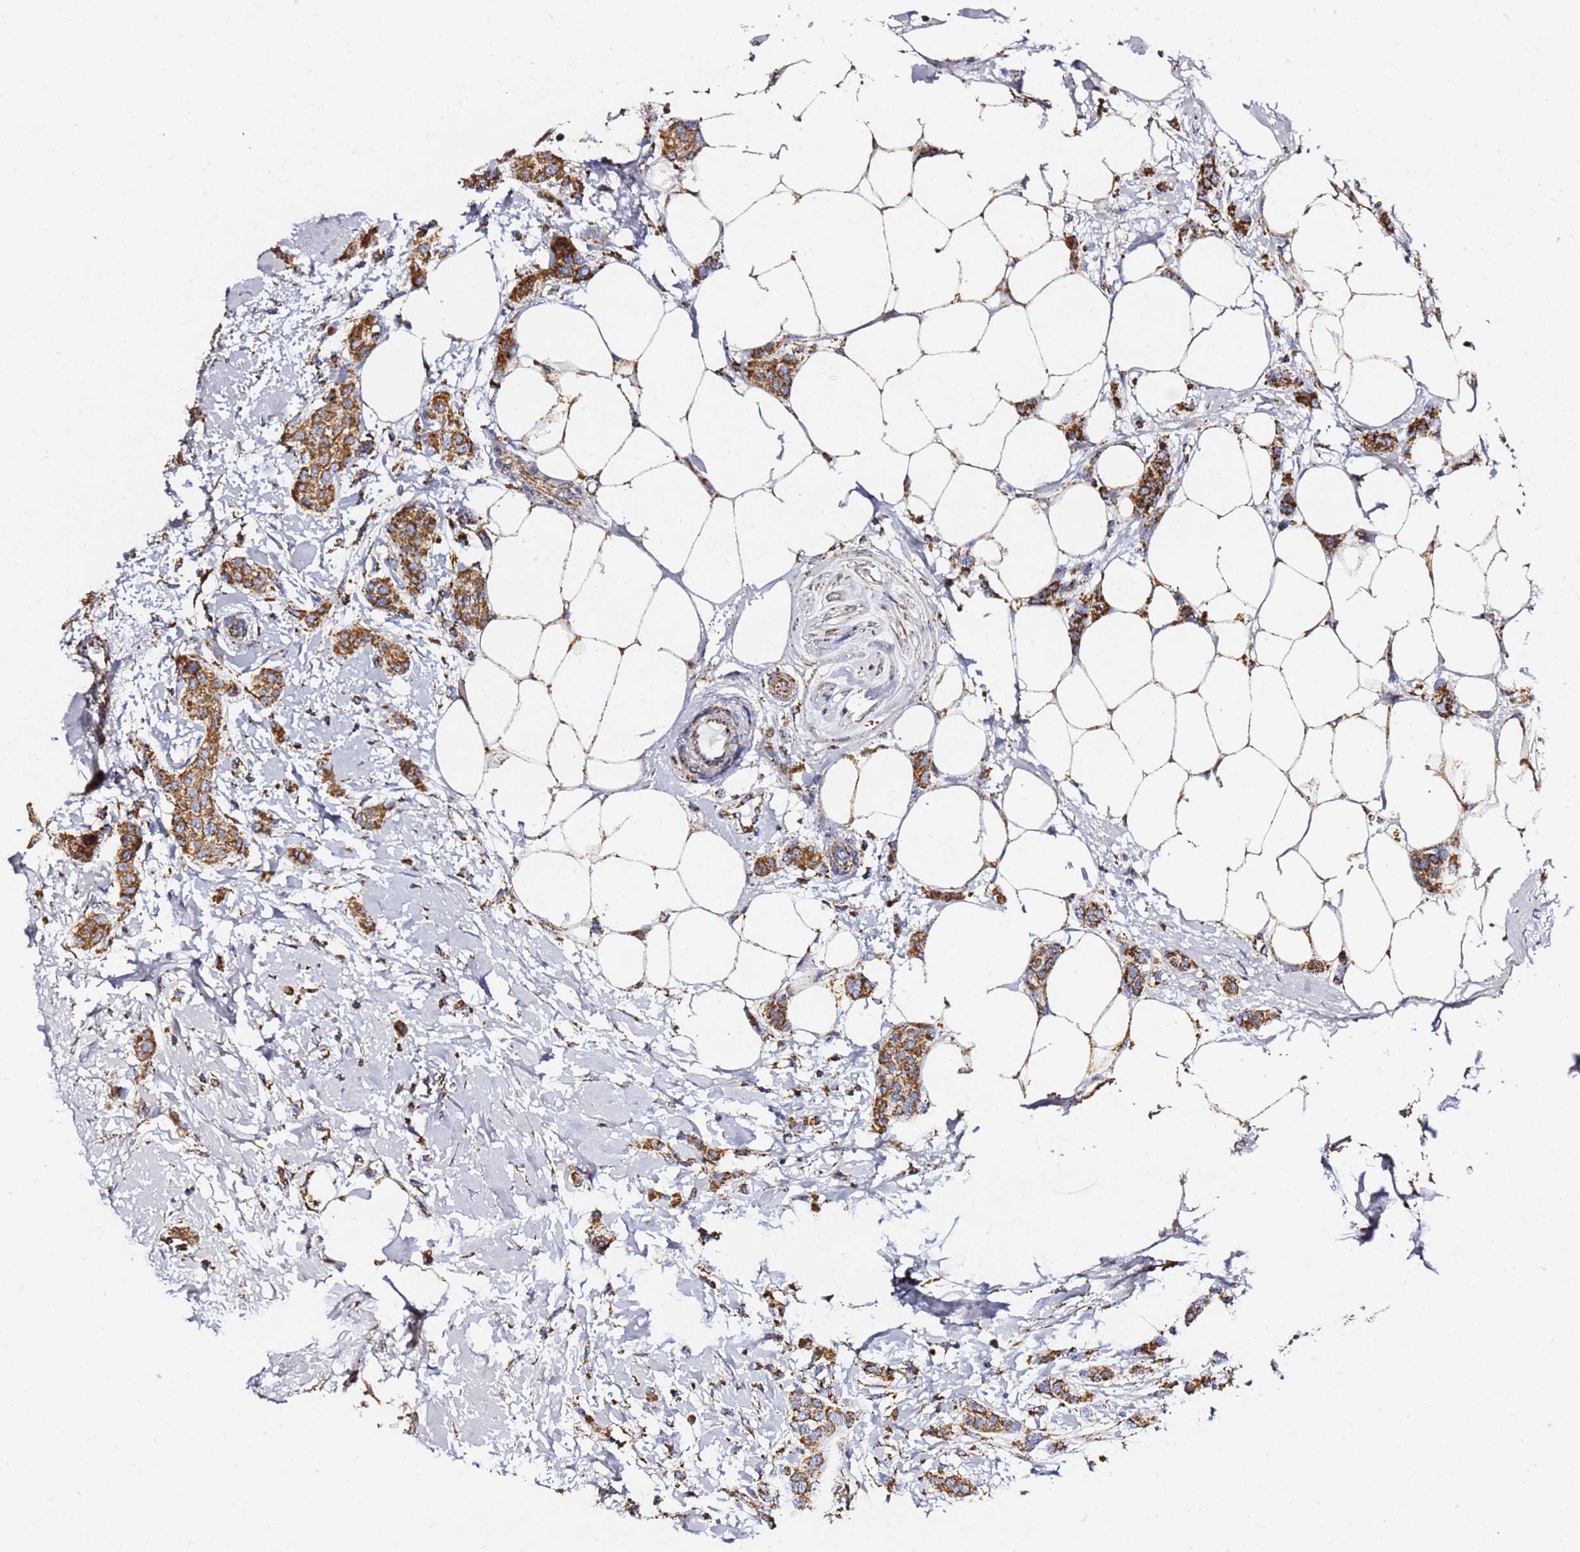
{"staining": {"intensity": "strong", "quantity": ">75%", "location": "cytoplasmic/membranous"}, "tissue": "breast cancer", "cell_type": "Tumor cells", "image_type": "cancer", "snomed": [{"axis": "morphology", "description": "Duct carcinoma"}, {"axis": "topography", "description": "Breast"}], "caption": "Immunohistochemical staining of human breast cancer (invasive ductal carcinoma) shows high levels of strong cytoplasmic/membranous protein staining in about >75% of tumor cells. (brown staining indicates protein expression, while blue staining denotes nuclei).", "gene": "PHB2", "patient": {"sex": "female", "age": 72}}